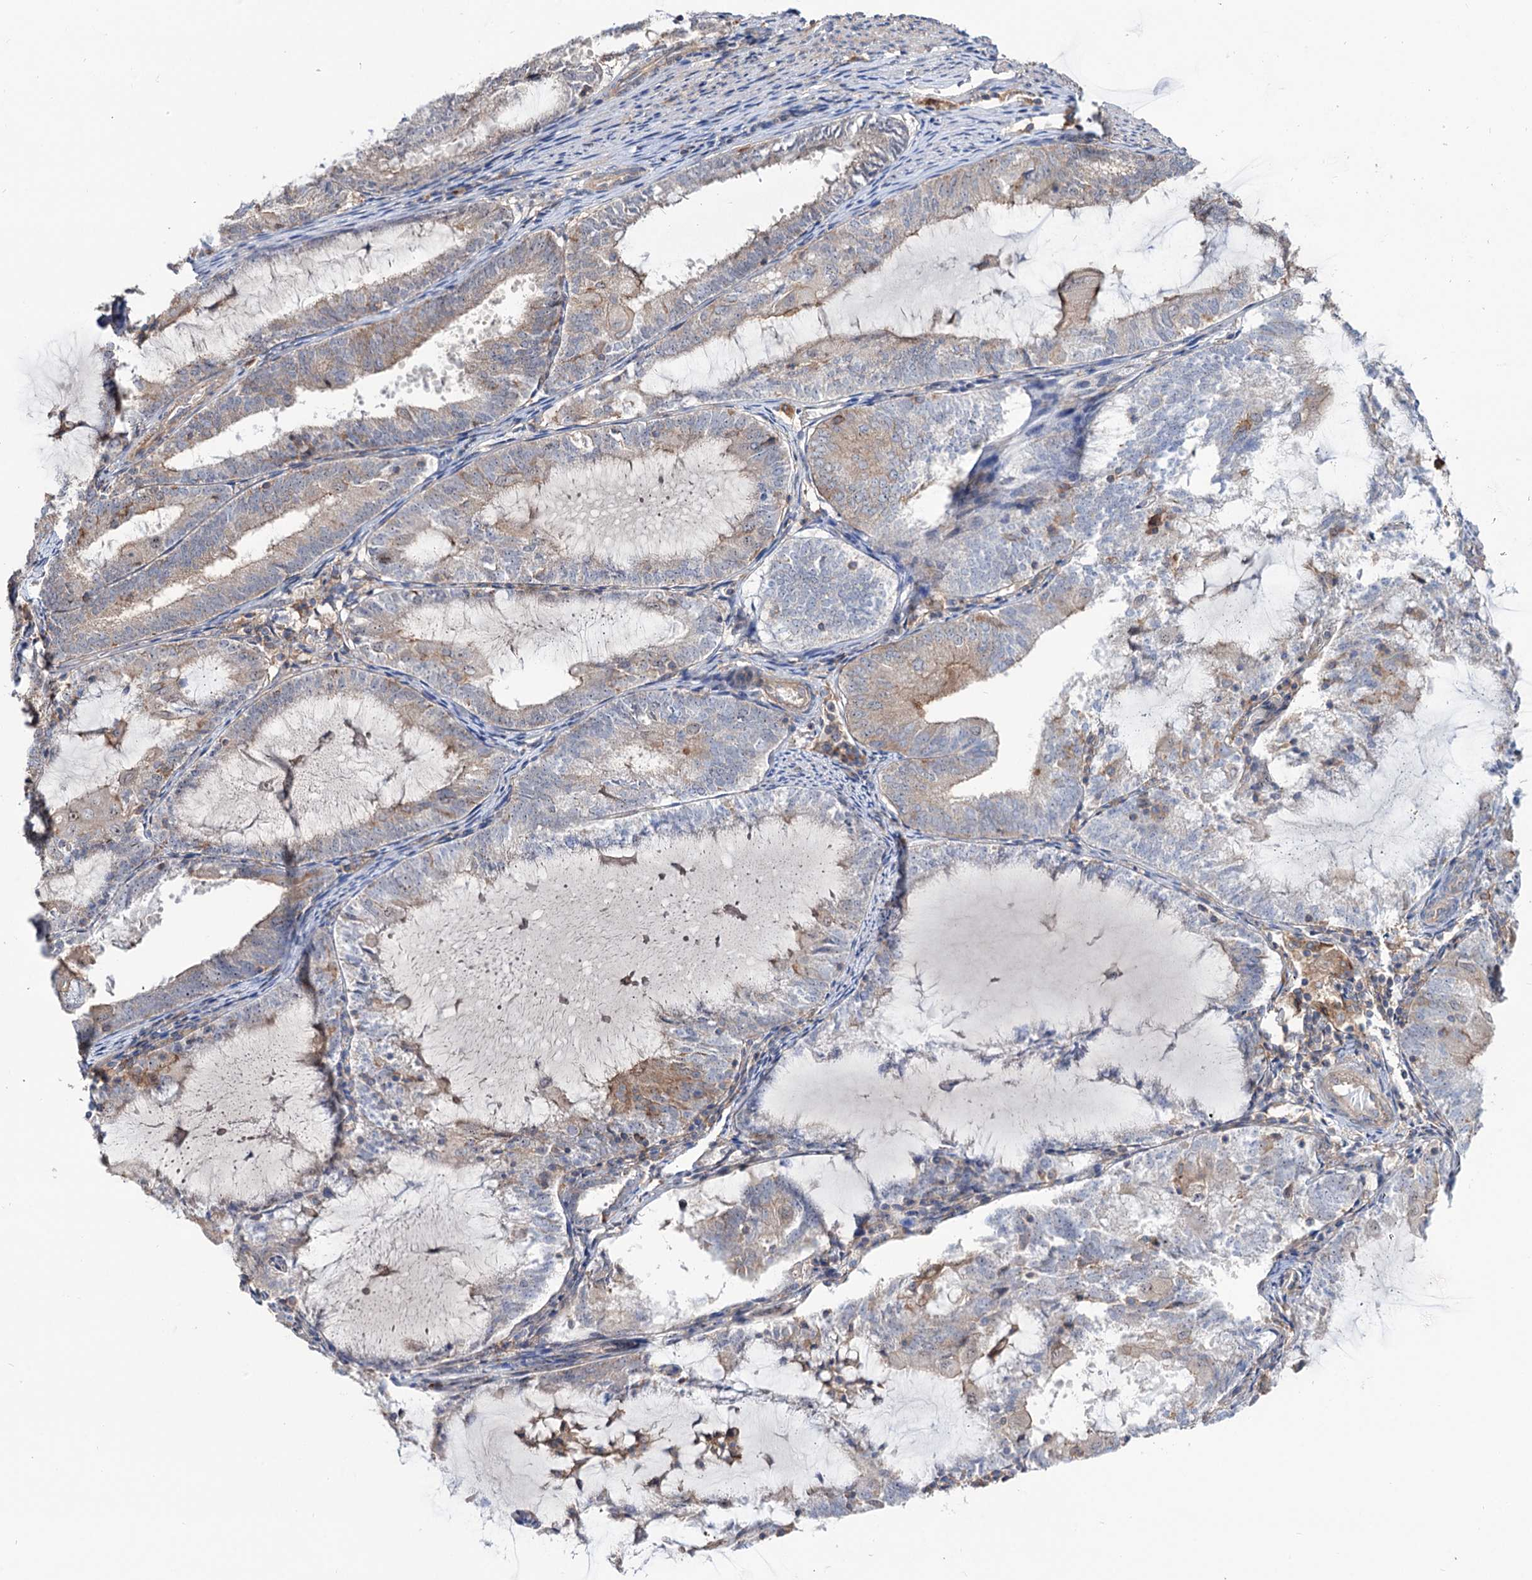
{"staining": {"intensity": "weak", "quantity": "25%-75%", "location": "cytoplasmic/membranous"}, "tissue": "endometrial cancer", "cell_type": "Tumor cells", "image_type": "cancer", "snomed": [{"axis": "morphology", "description": "Adenocarcinoma, NOS"}, {"axis": "topography", "description": "Endometrium"}], "caption": "Protein analysis of endometrial cancer (adenocarcinoma) tissue displays weak cytoplasmic/membranous expression in about 25%-75% of tumor cells. (DAB (3,3'-diaminobenzidine) IHC with brightfield microscopy, high magnification).", "gene": "SEC24A", "patient": {"sex": "female", "age": 81}}